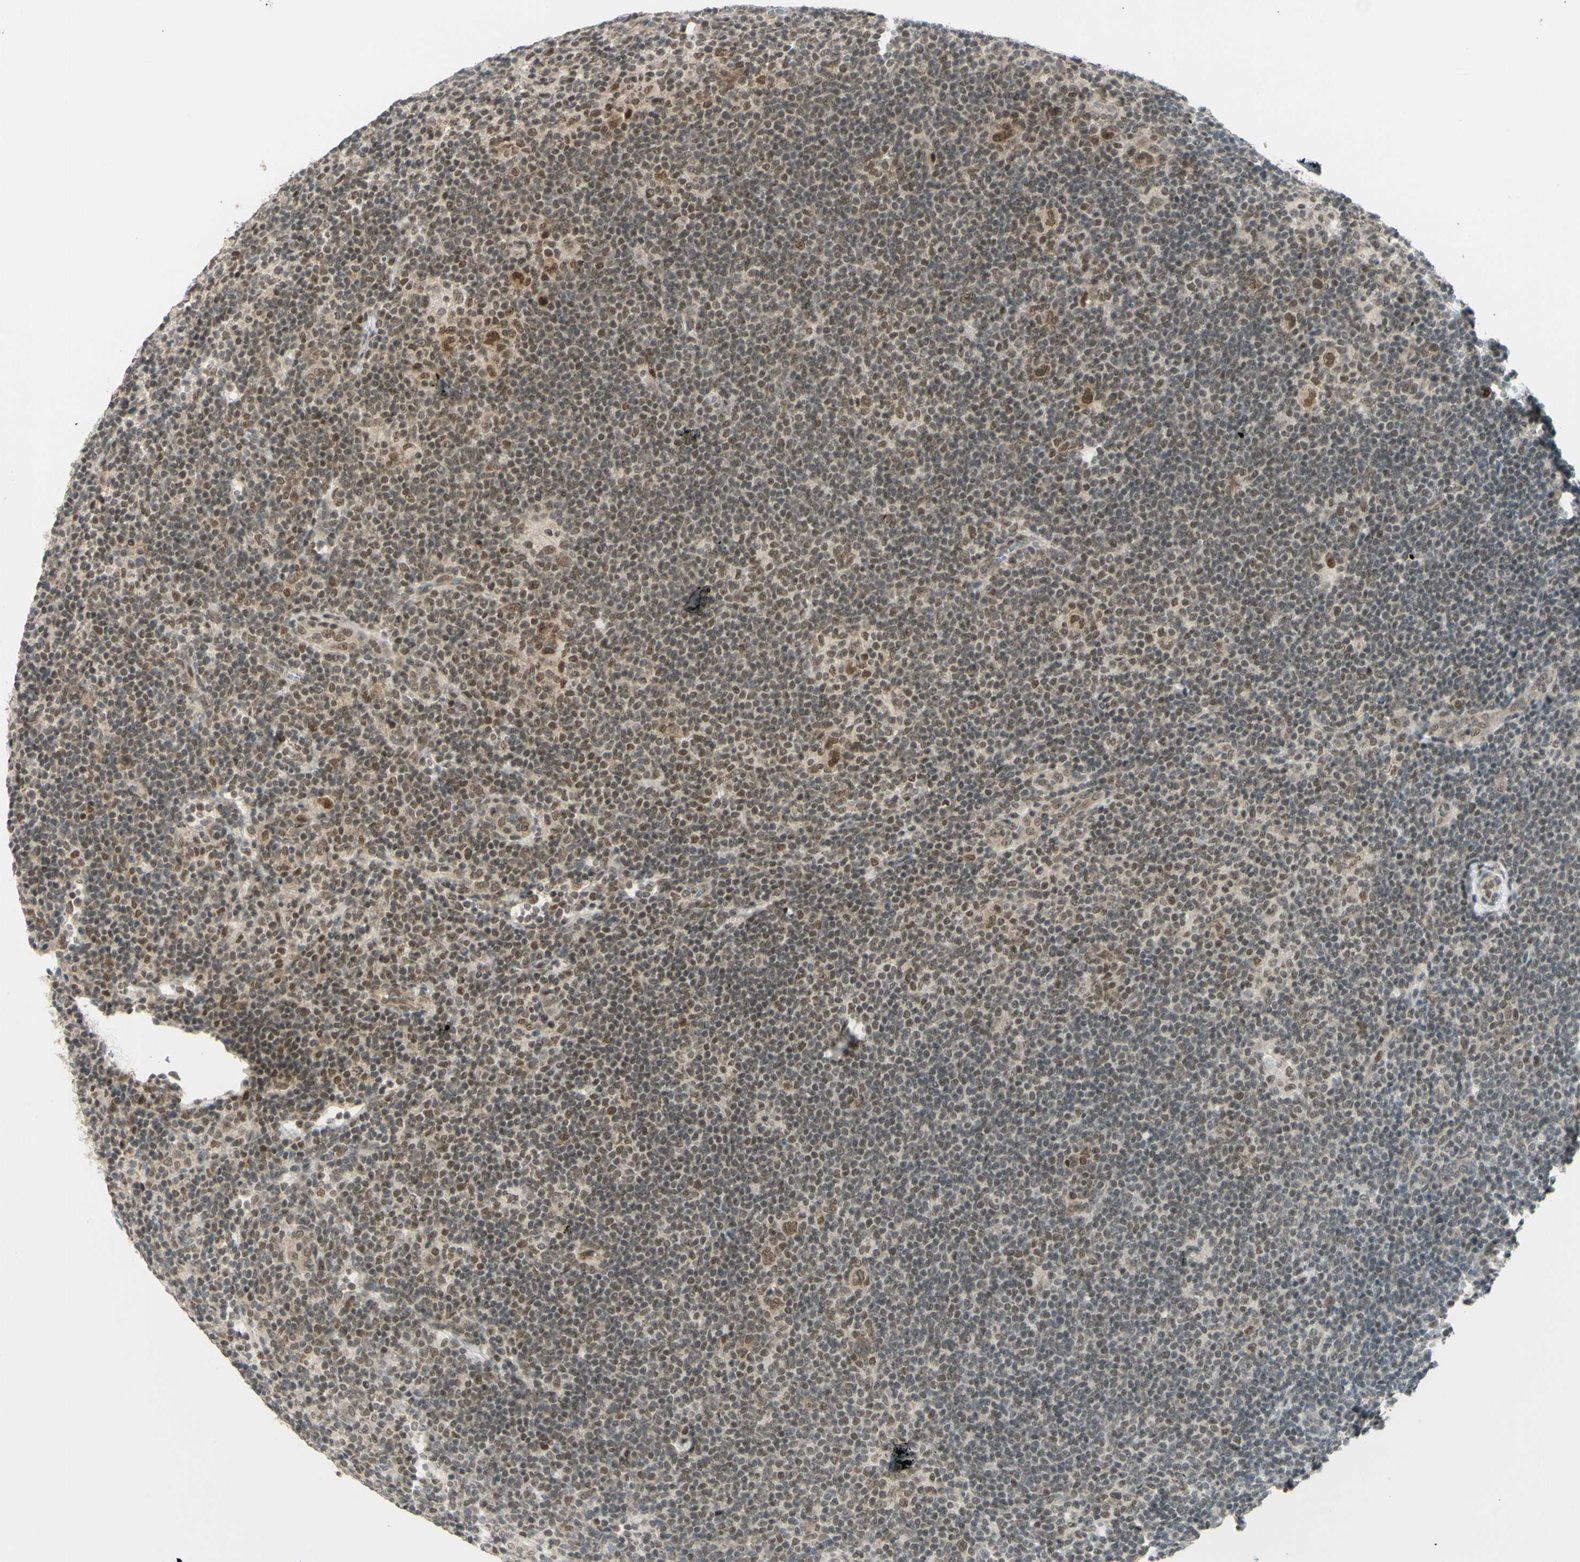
{"staining": {"intensity": "moderate", "quantity": ">75%", "location": "nuclear"}, "tissue": "lymphoma", "cell_type": "Tumor cells", "image_type": "cancer", "snomed": [{"axis": "morphology", "description": "Hodgkin's disease, NOS"}, {"axis": "topography", "description": "Lymph node"}], "caption": "High-power microscopy captured an immunohistochemistry photomicrograph of Hodgkin's disease, revealing moderate nuclear staining in approximately >75% of tumor cells. (Brightfield microscopy of DAB IHC at high magnification).", "gene": "BRMS1", "patient": {"sex": "female", "age": 57}}